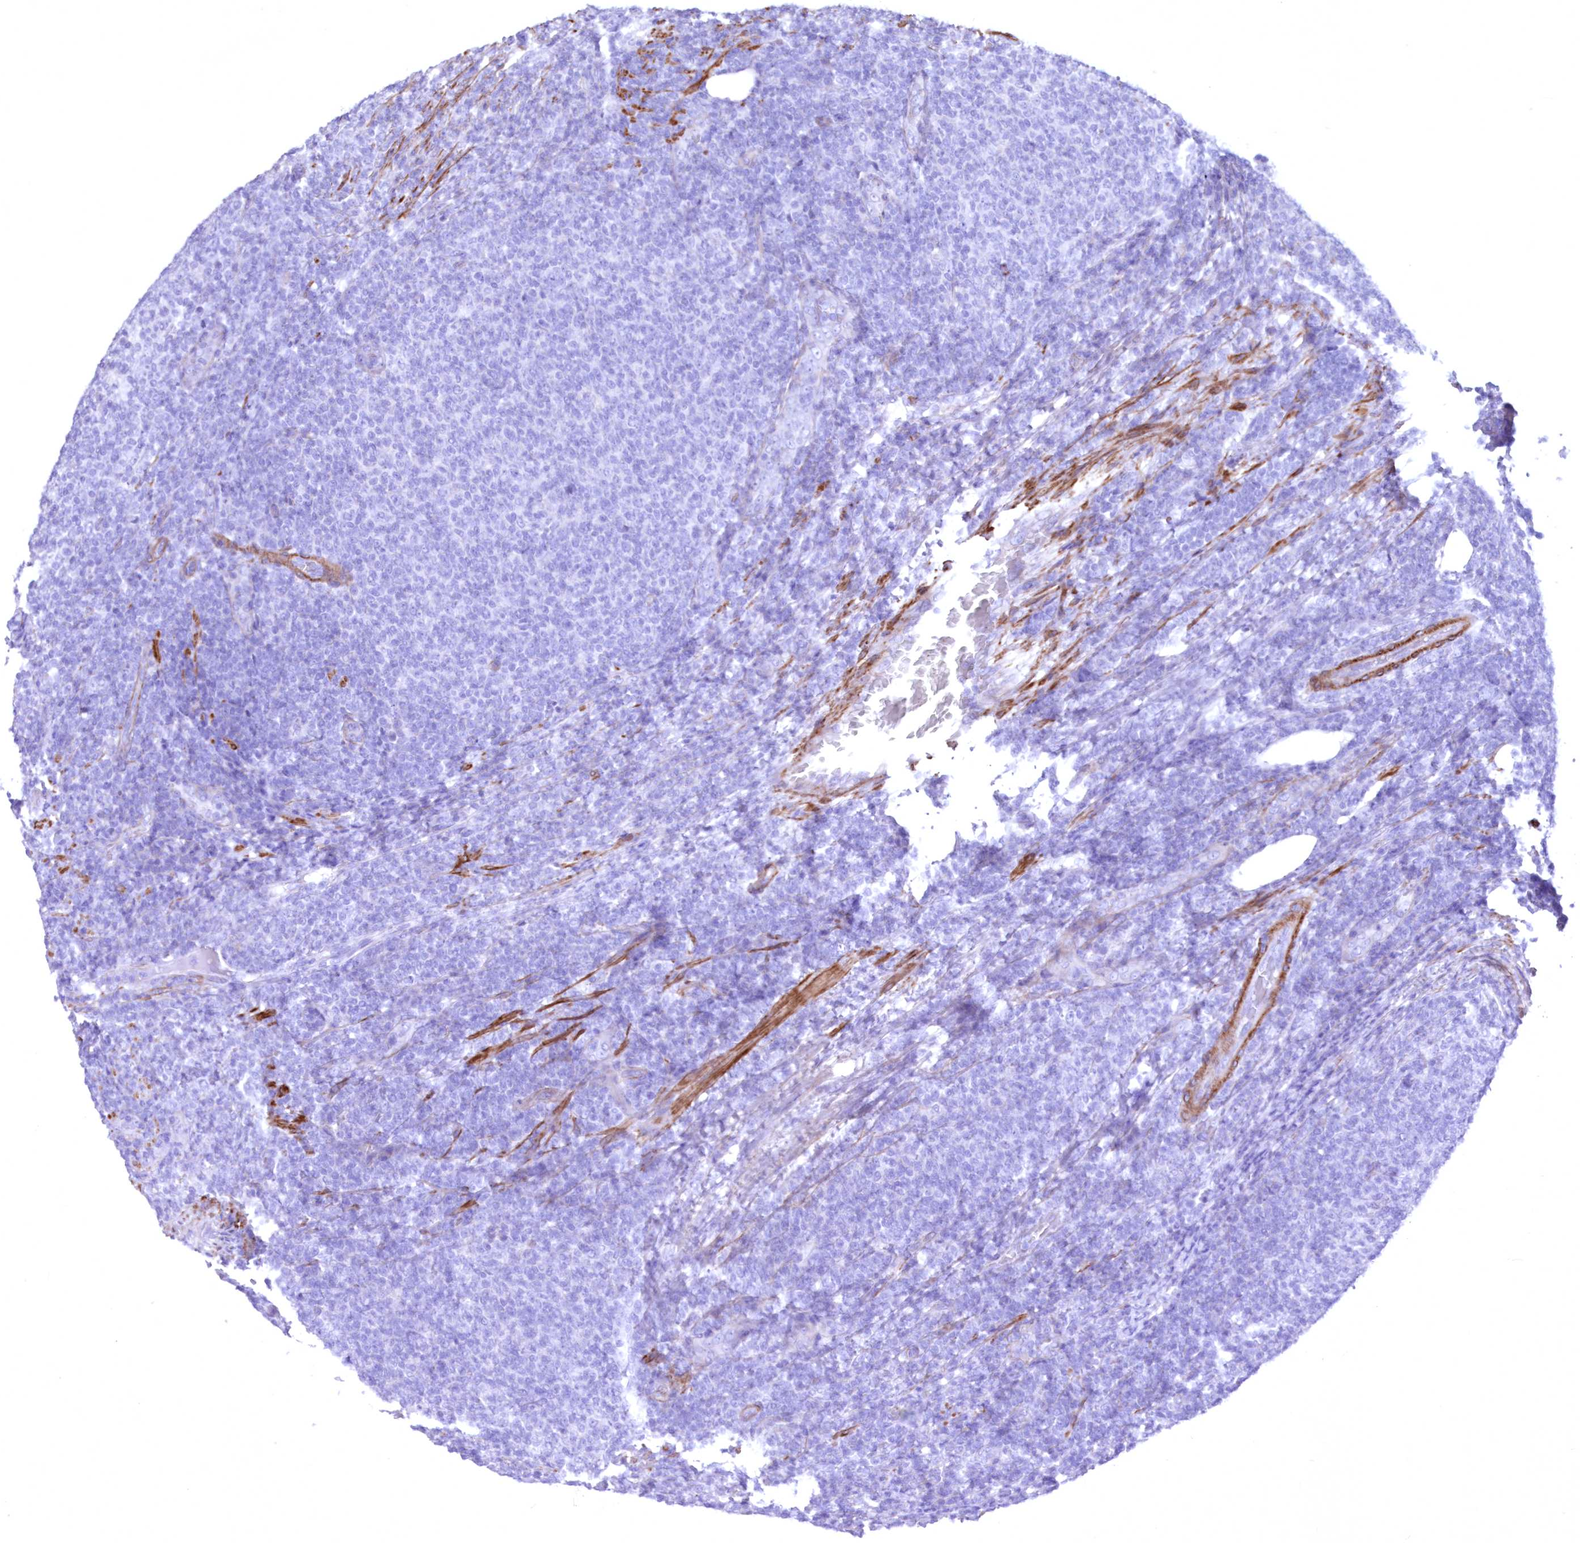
{"staining": {"intensity": "negative", "quantity": "none", "location": "none"}, "tissue": "lymphoma", "cell_type": "Tumor cells", "image_type": "cancer", "snomed": [{"axis": "morphology", "description": "Malignant lymphoma, non-Hodgkin's type, Low grade"}, {"axis": "topography", "description": "Lymph node"}], "caption": "Immunohistochemistry of human malignant lymphoma, non-Hodgkin's type (low-grade) demonstrates no positivity in tumor cells.", "gene": "WDR74", "patient": {"sex": "male", "age": 66}}